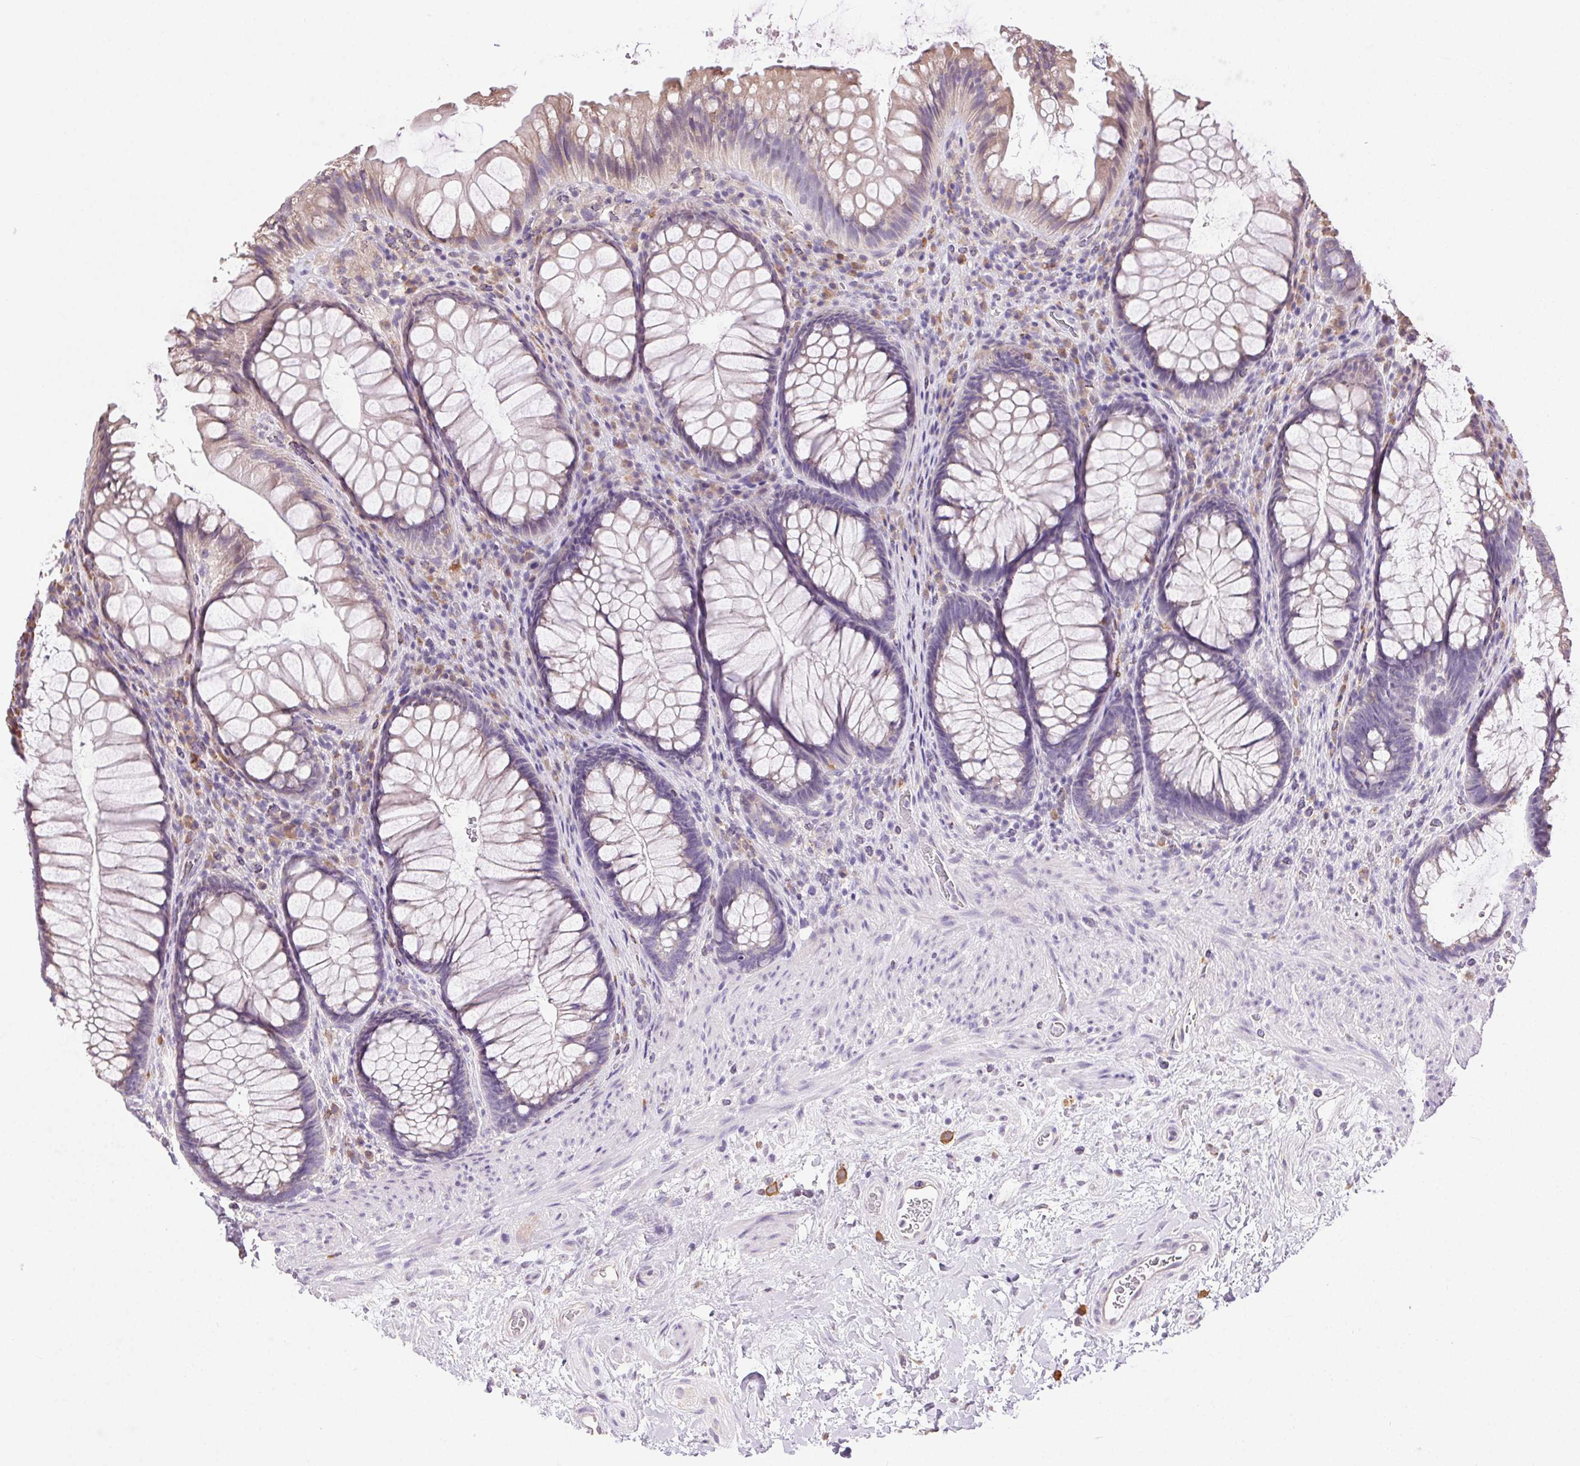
{"staining": {"intensity": "negative", "quantity": "none", "location": "none"}, "tissue": "rectum", "cell_type": "Glandular cells", "image_type": "normal", "snomed": [{"axis": "morphology", "description": "Normal tissue, NOS"}, {"axis": "topography", "description": "Smooth muscle"}, {"axis": "topography", "description": "Rectum"}], "caption": "DAB immunohistochemical staining of normal human rectum demonstrates no significant staining in glandular cells.", "gene": "SNX31", "patient": {"sex": "male", "age": 53}}